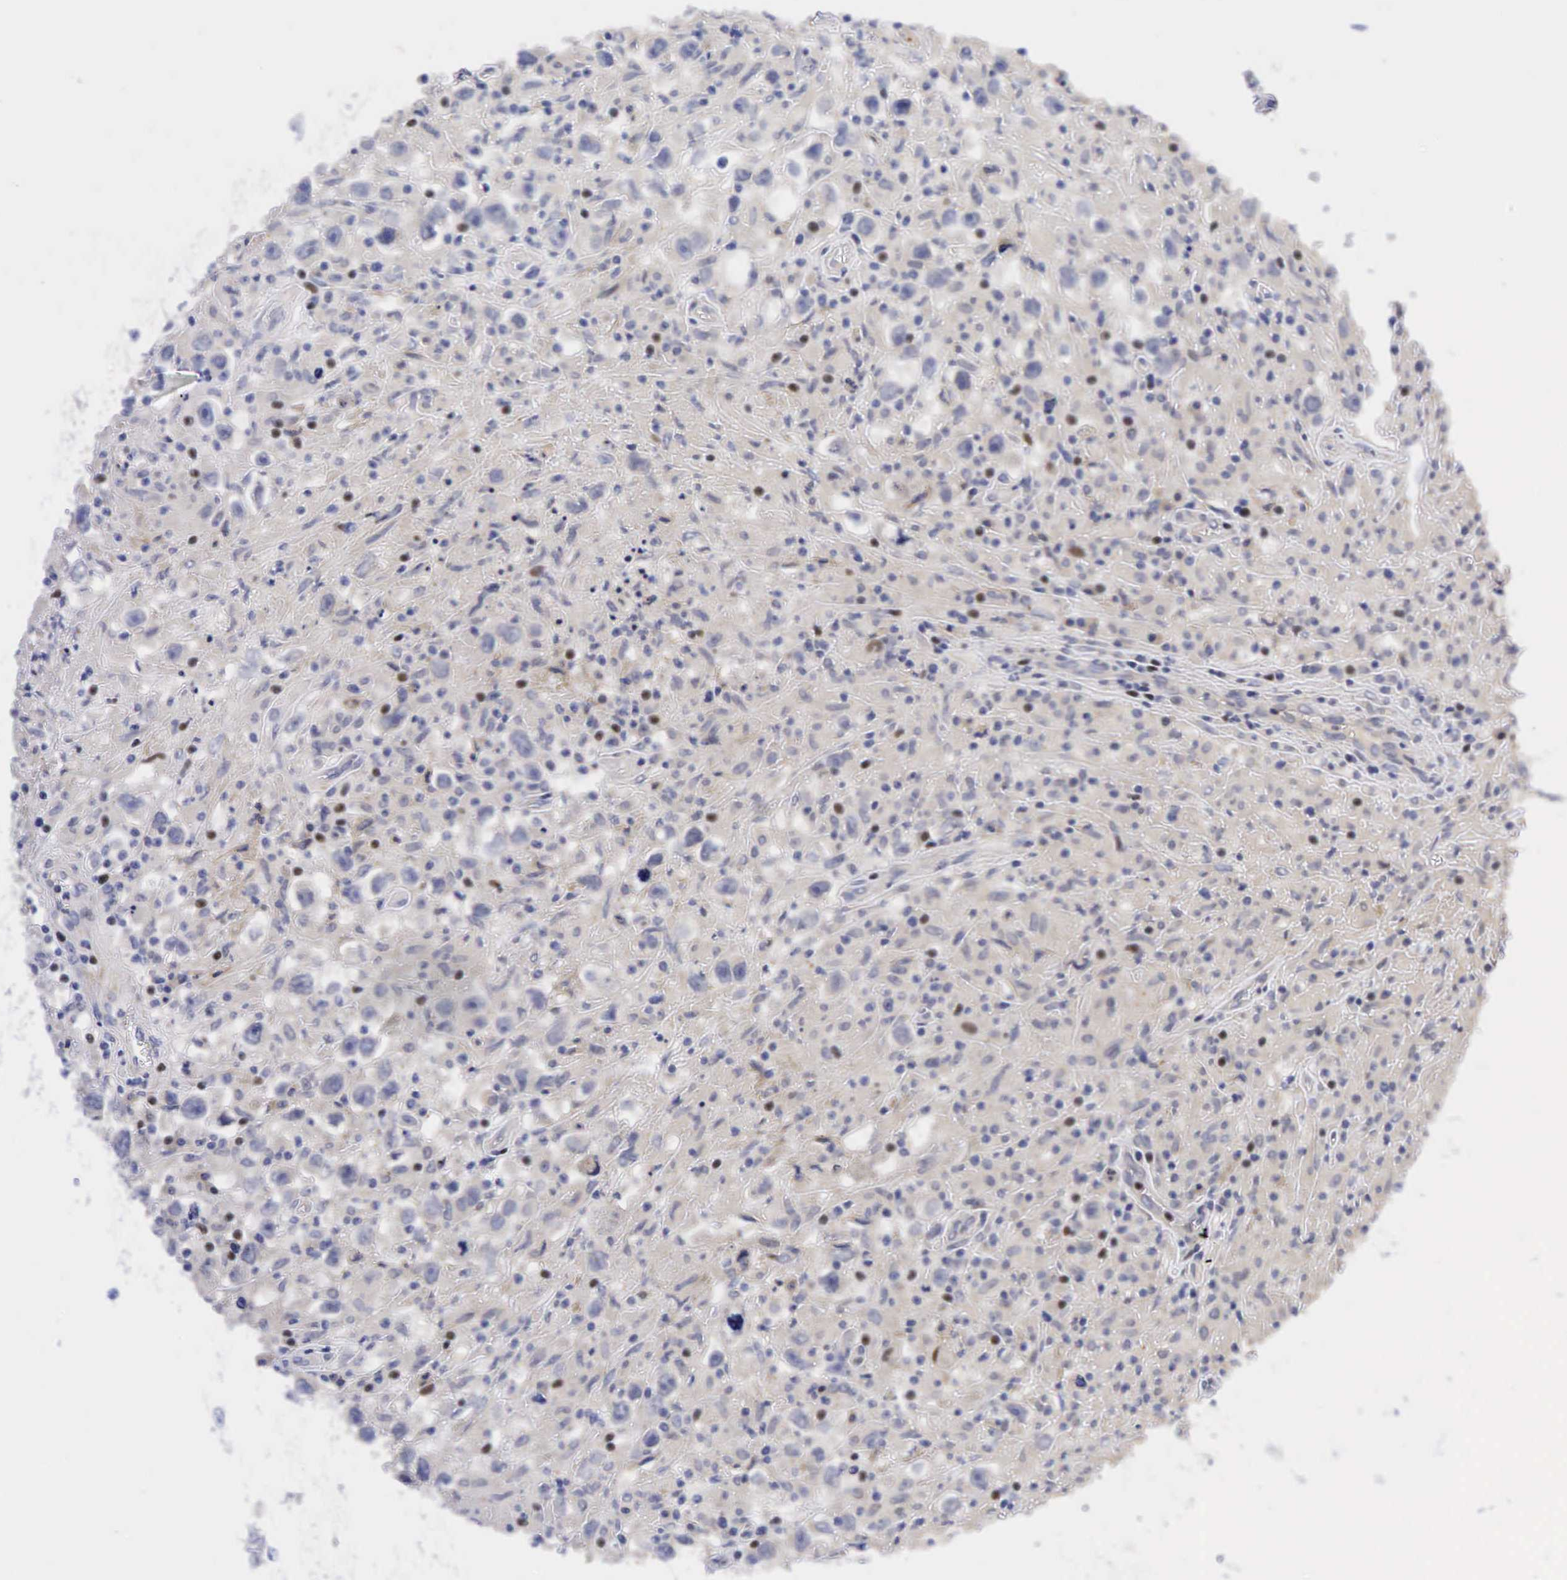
{"staining": {"intensity": "negative", "quantity": "none", "location": "none"}, "tissue": "testis cancer", "cell_type": "Tumor cells", "image_type": "cancer", "snomed": [{"axis": "morphology", "description": "Seminoma, NOS"}, {"axis": "topography", "description": "Testis"}], "caption": "There is no significant staining in tumor cells of testis cancer (seminoma).", "gene": "CCND1", "patient": {"sex": "male", "age": 34}}